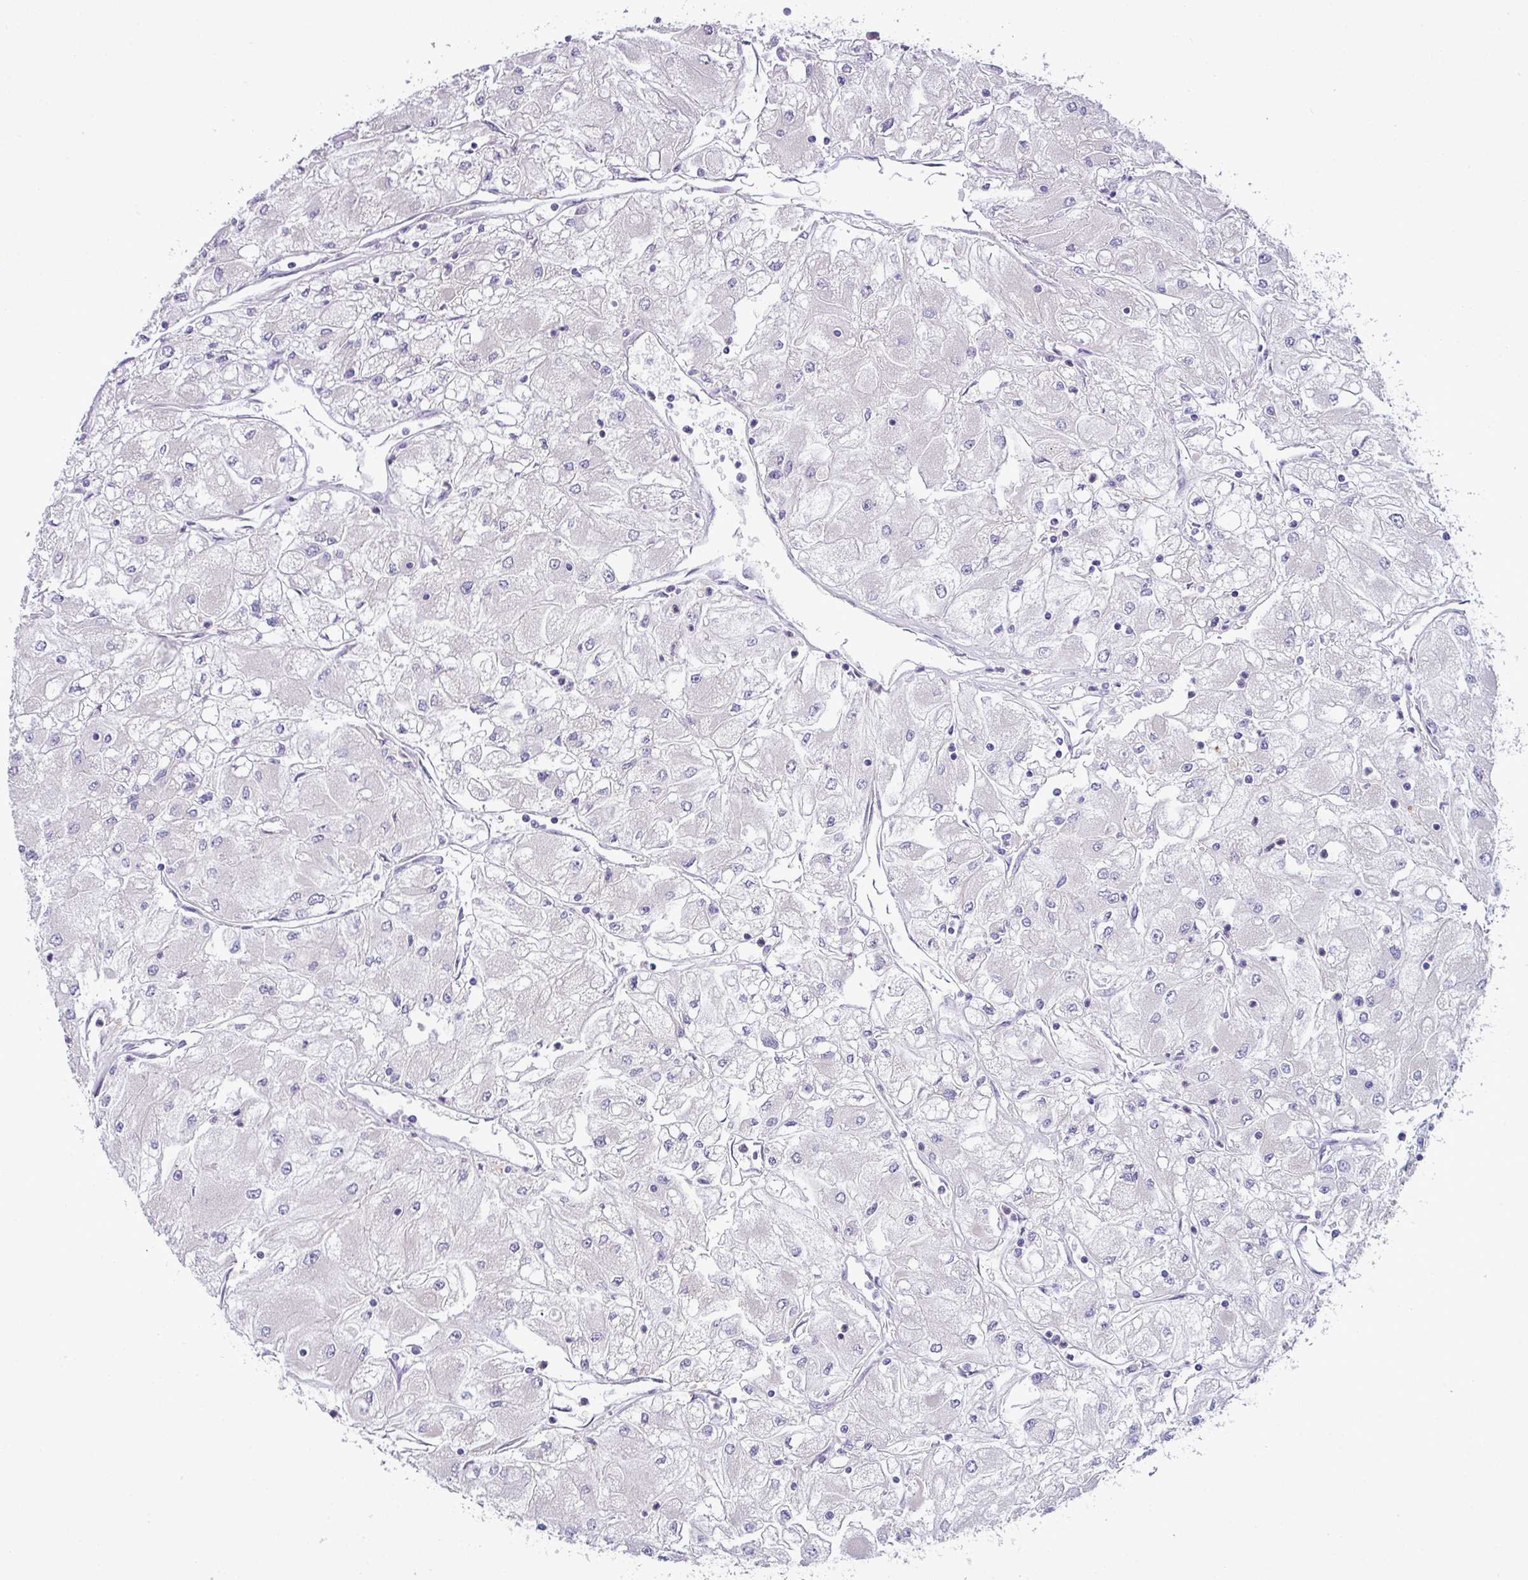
{"staining": {"intensity": "negative", "quantity": "none", "location": "none"}, "tissue": "renal cancer", "cell_type": "Tumor cells", "image_type": "cancer", "snomed": [{"axis": "morphology", "description": "Adenocarcinoma, NOS"}, {"axis": "topography", "description": "Kidney"}], "caption": "IHC of human renal adenocarcinoma shows no expression in tumor cells.", "gene": "HBEGF", "patient": {"sex": "male", "age": 80}}